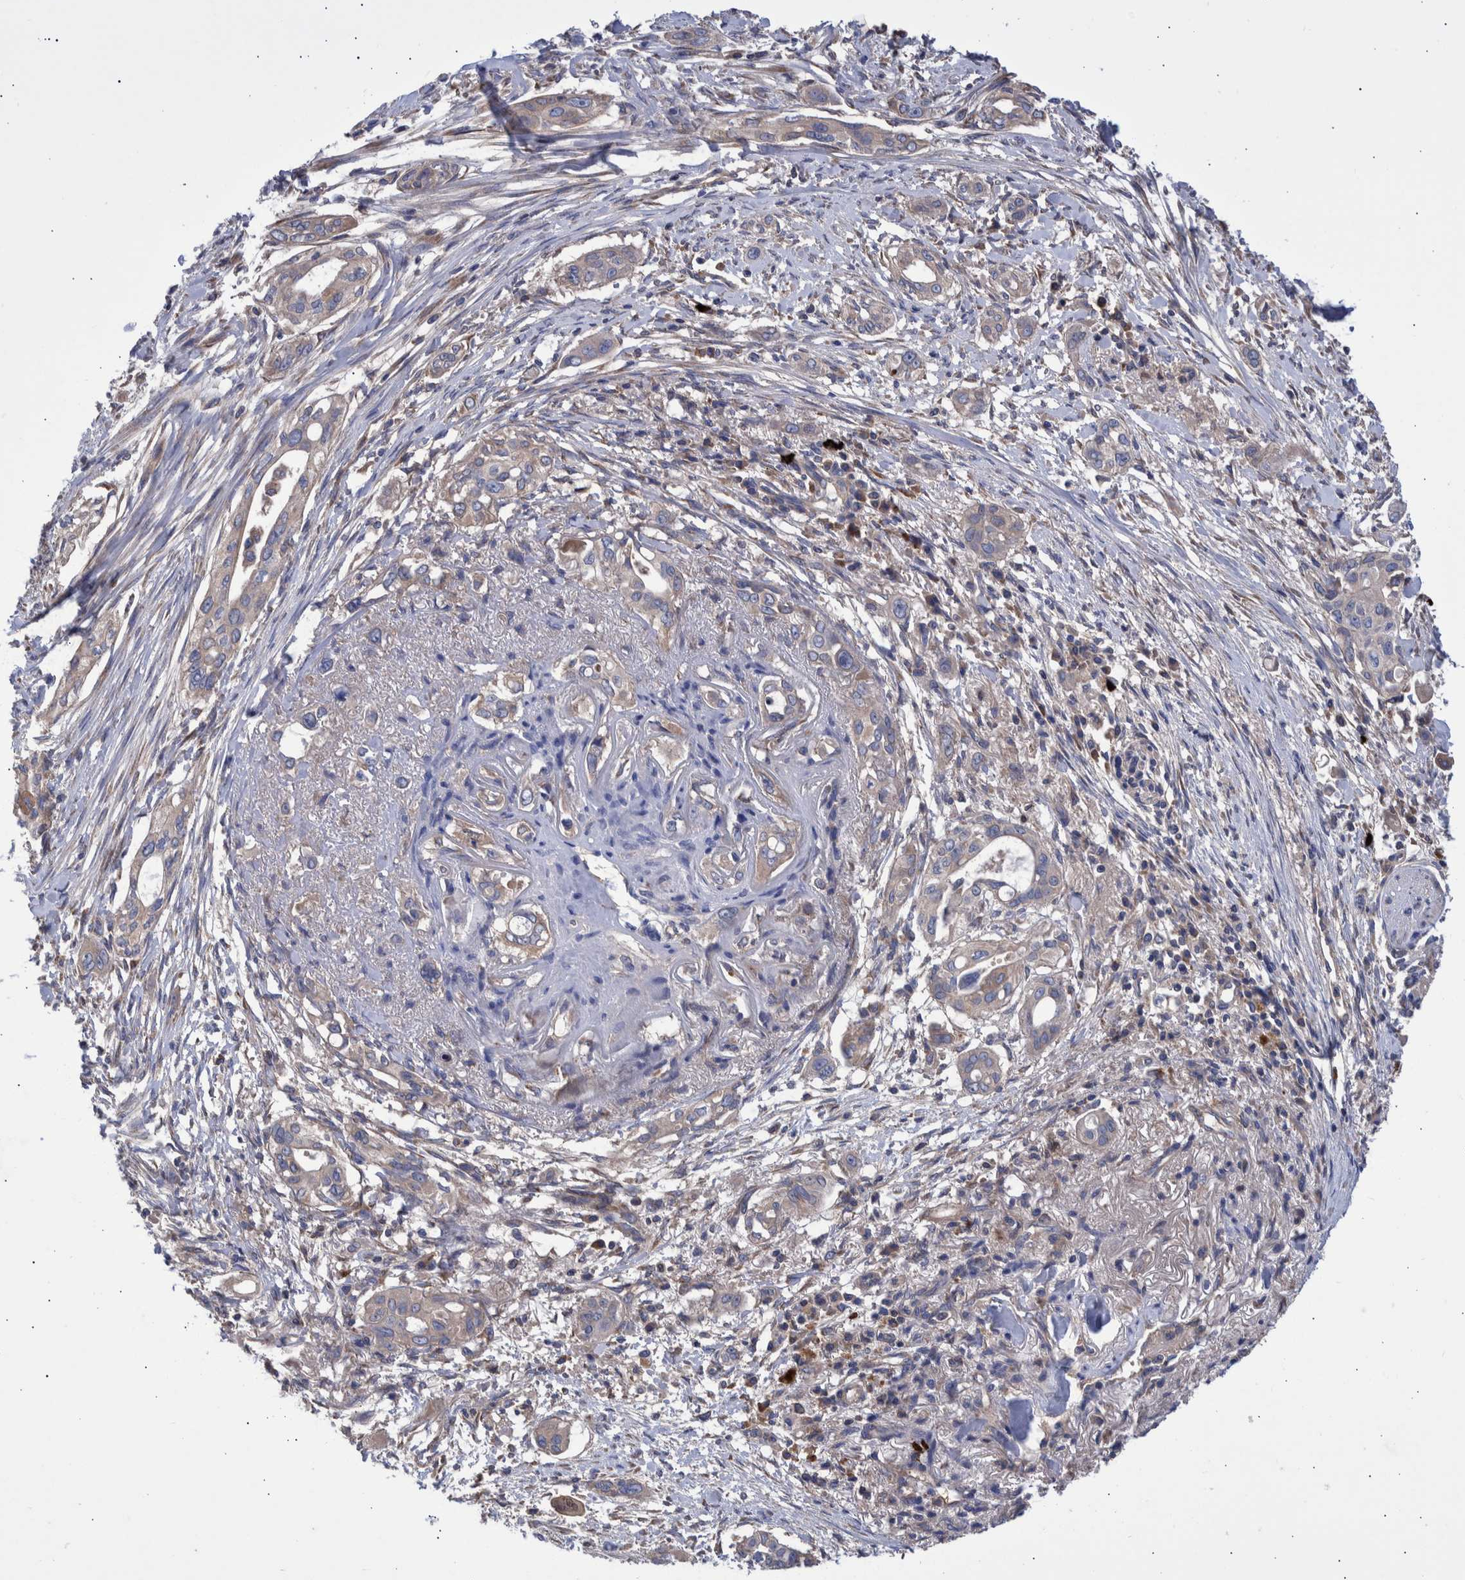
{"staining": {"intensity": "weak", "quantity": ">75%", "location": "cytoplasmic/membranous"}, "tissue": "pancreatic cancer", "cell_type": "Tumor cells", "image_type": "cancer", "snomed": [{"axis": "morphology", "description": "Adenocarcinoma, NOS"}, {"axis": "topography", "description": "Pancreas"}], "caption": "There is low levels of weak cytoplasmic/membranous expression in tumor cells of pancreatic cancer, as demonstrated by immunohistochemical staining (brown color).", "gene": "DLL4", "patient": {"sex": "female", "age": 60}}